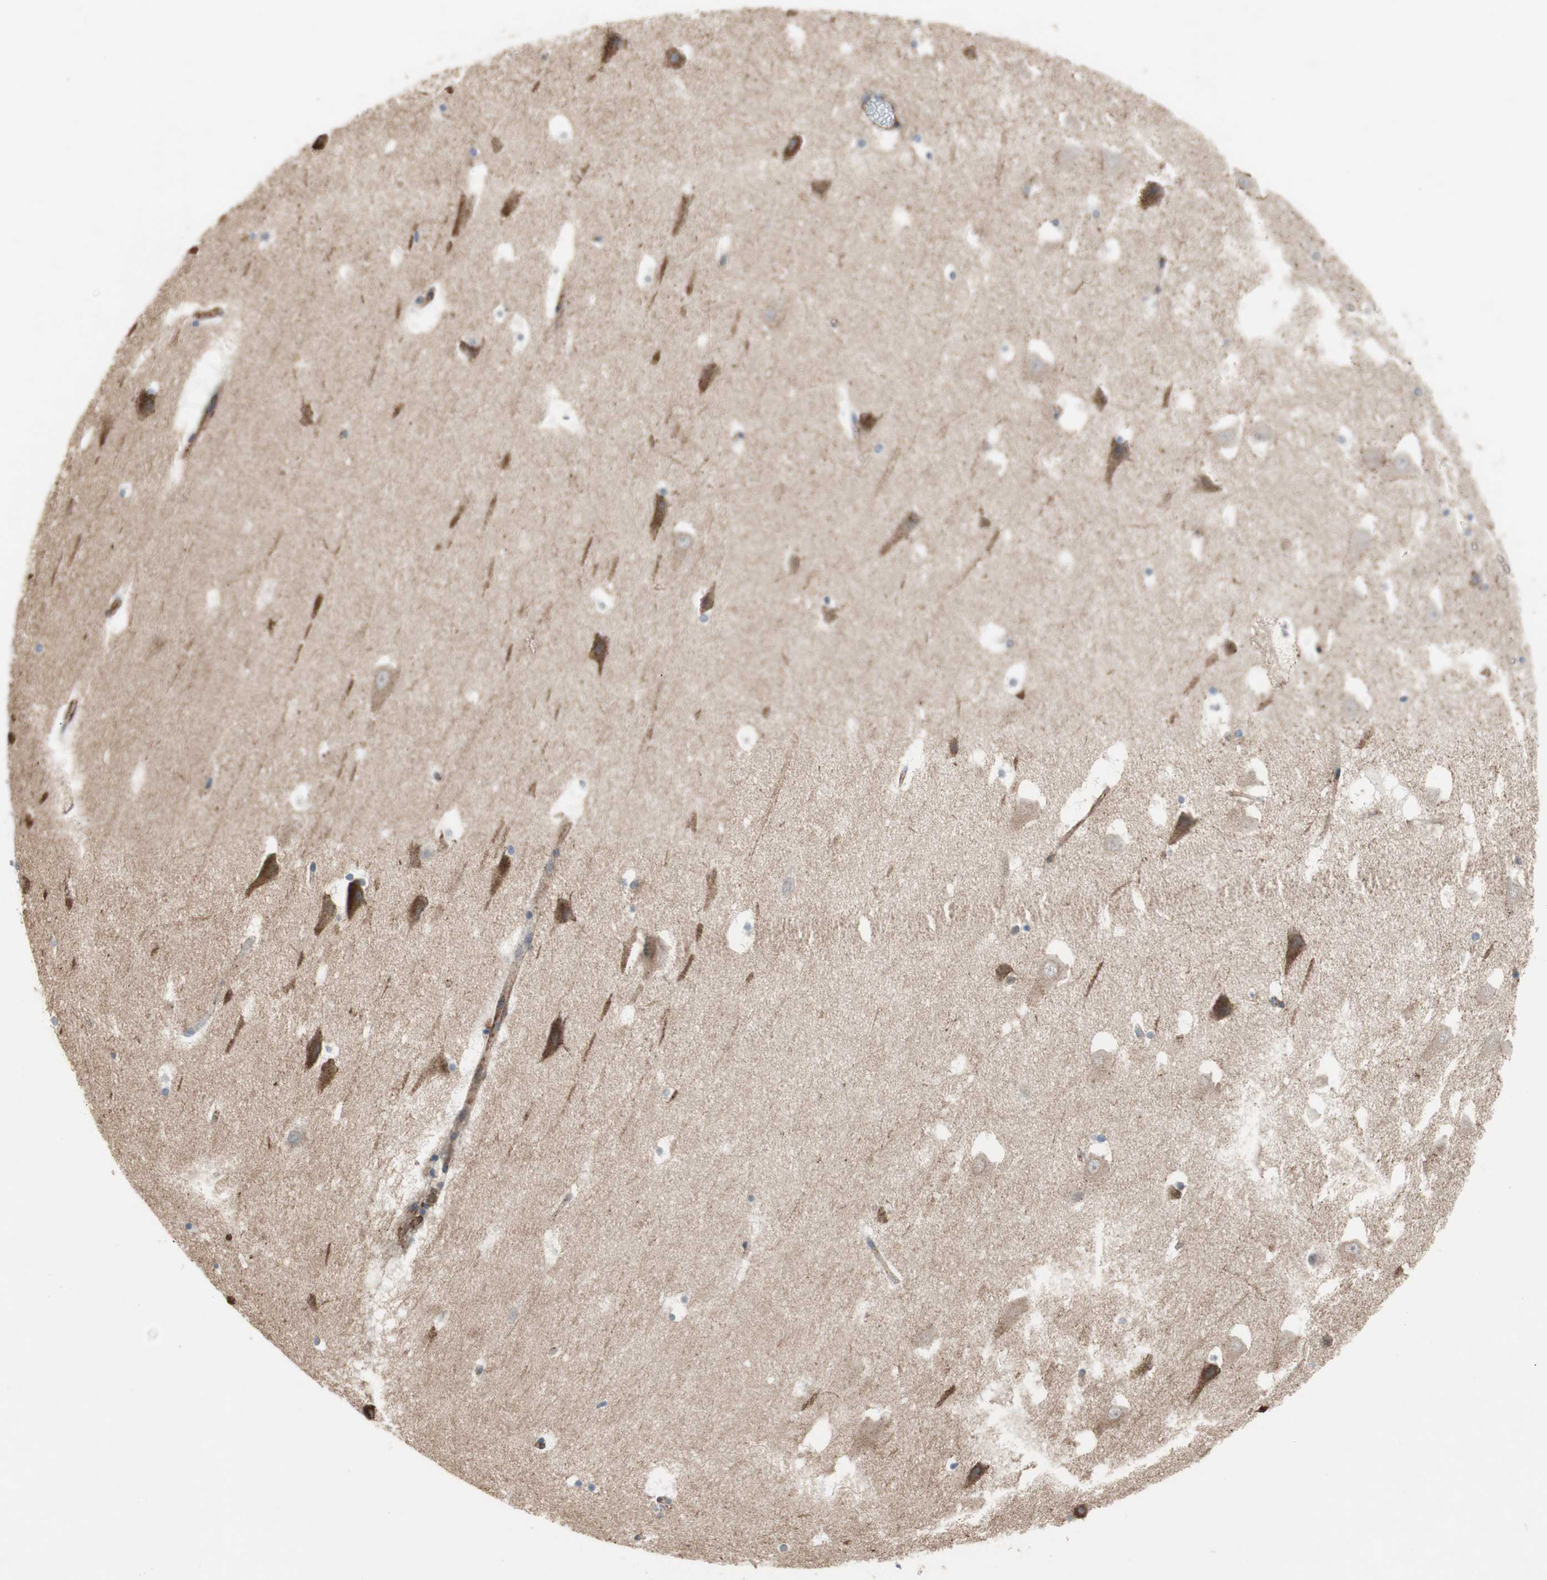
{"staining": {"intensity": "negative", "quantity": "none", "location": "none"}, "tissue": "hippocampus", "cell_type": "Glial cells", "image_type": "normal", "snomed": [{"axis": "morphology", "description": "Normal tissue, NOS"}, {"axis": "topography", "description": "Hippocampus"}], "caption": "There is no significant expression in glial cells of hippocampus. (IHC, brightfield microscopy, high magnification).", "gene": "GRHL1", "patient": {"sex": "male", "age": 45}}